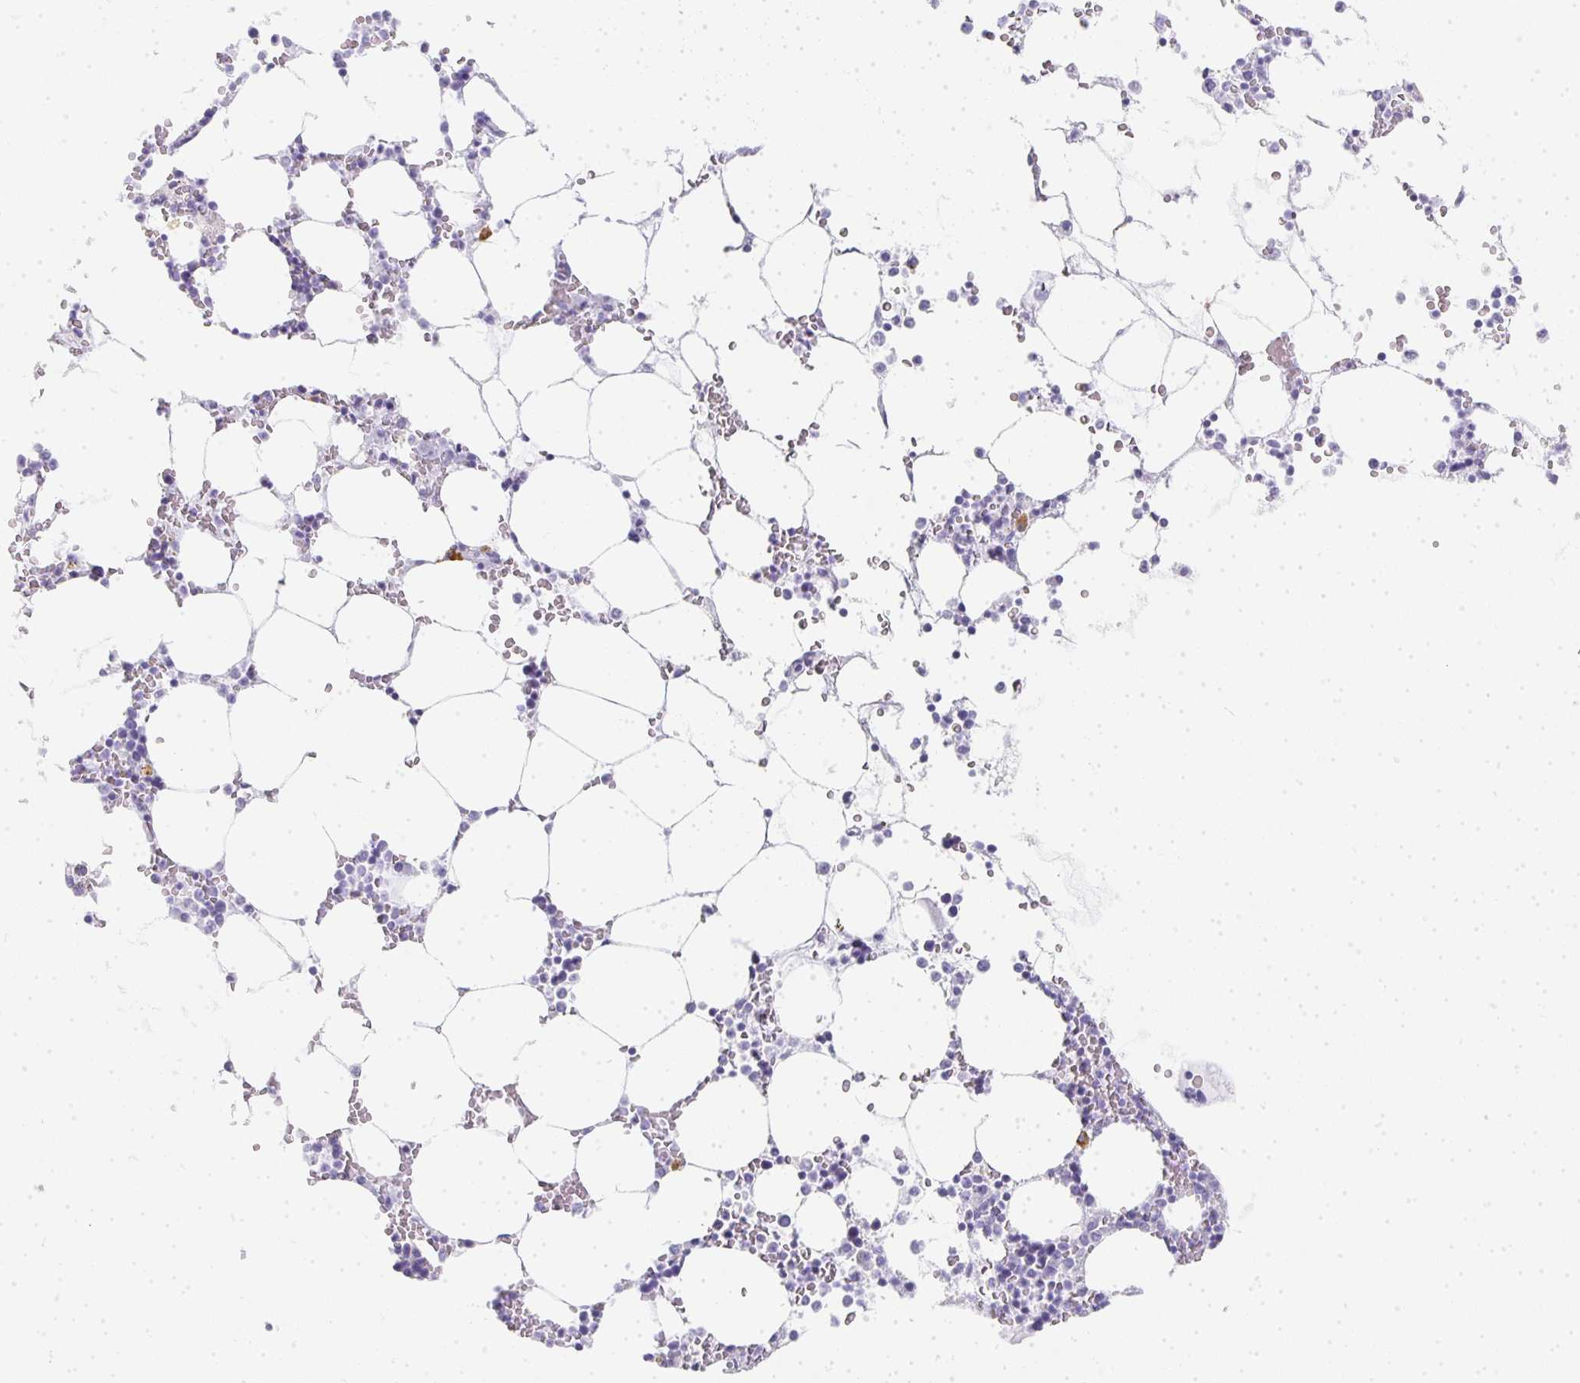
{"staining": {"intensity": "negative", "quantity": "none", "location": "none"}, "tissue": "bone marrow", "cell_type": "Hematopoietic cells", "image_type": "normal", "snomed": [{"axis": "morphology", "description": "Normal tissue, NOS"}, {"axis": "topography", "description": "Bone marrow"}], "caption": "Immunohistochemistry (IHC) histopathology image of normal human bone marrow stained for a protein (brown), which reveals no positivity in hematopoietic cells.", "gene": "TPSD1", "patient": {"sex": "male", "age": 64}}